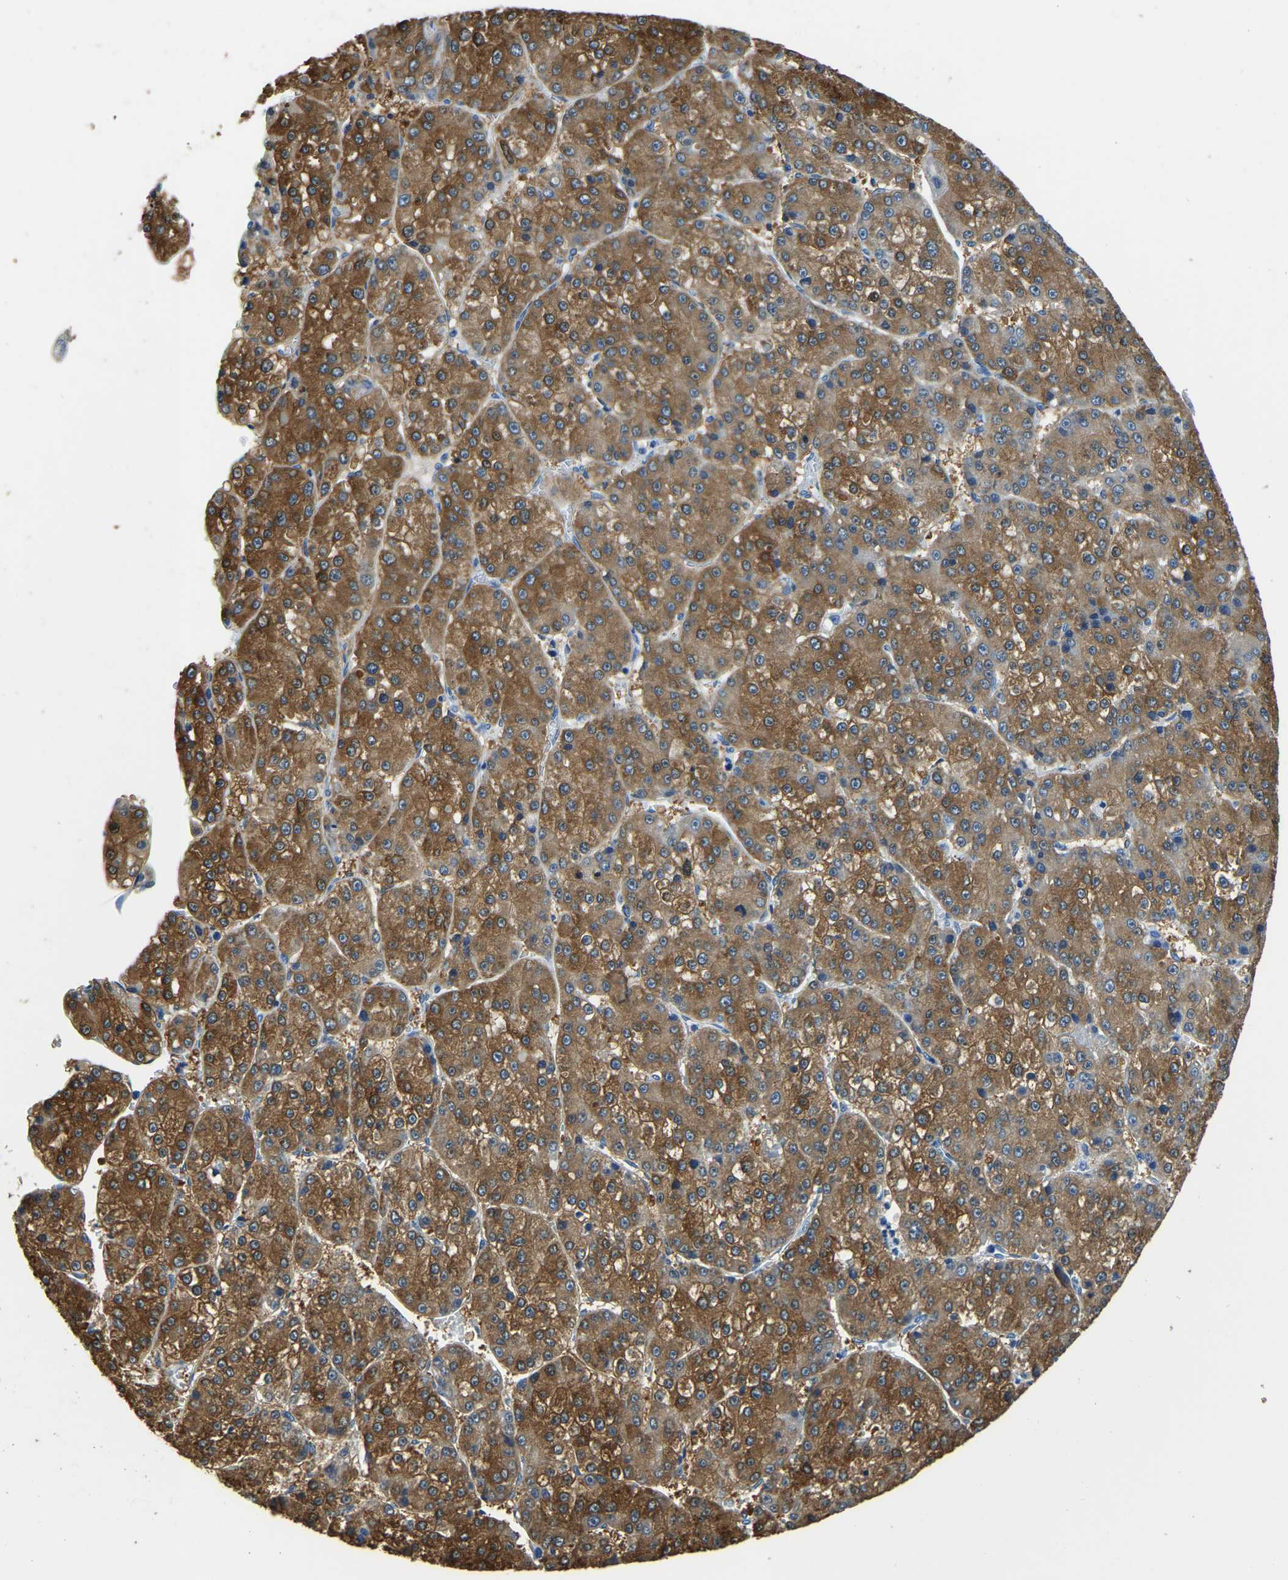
{"staining": {"intensity": "moderate", "quantity": ">75%", "location": "cytoplasmic/membranous"}, "tissue": "liver cancer", "cell_type": "Tumor cells", "image_type": "cancer", "snomed": [{"axis": "morphology", "description": "Carcinoma, Hepatocellular, NOS"}, {"axis": "topography", "description": "Liver"}], "caption": "Moderate cytoplasmic/membranous protein expression is present in about >75% of tumor cells in hepatocellular carcinoma (liver). Using DAB (brown) and hematoxylin (blue) stains, captured at high magnification using brightfield microscopy.", "gene": "ZDHHC13", "patient": {"sex": "female", "age": 73}}